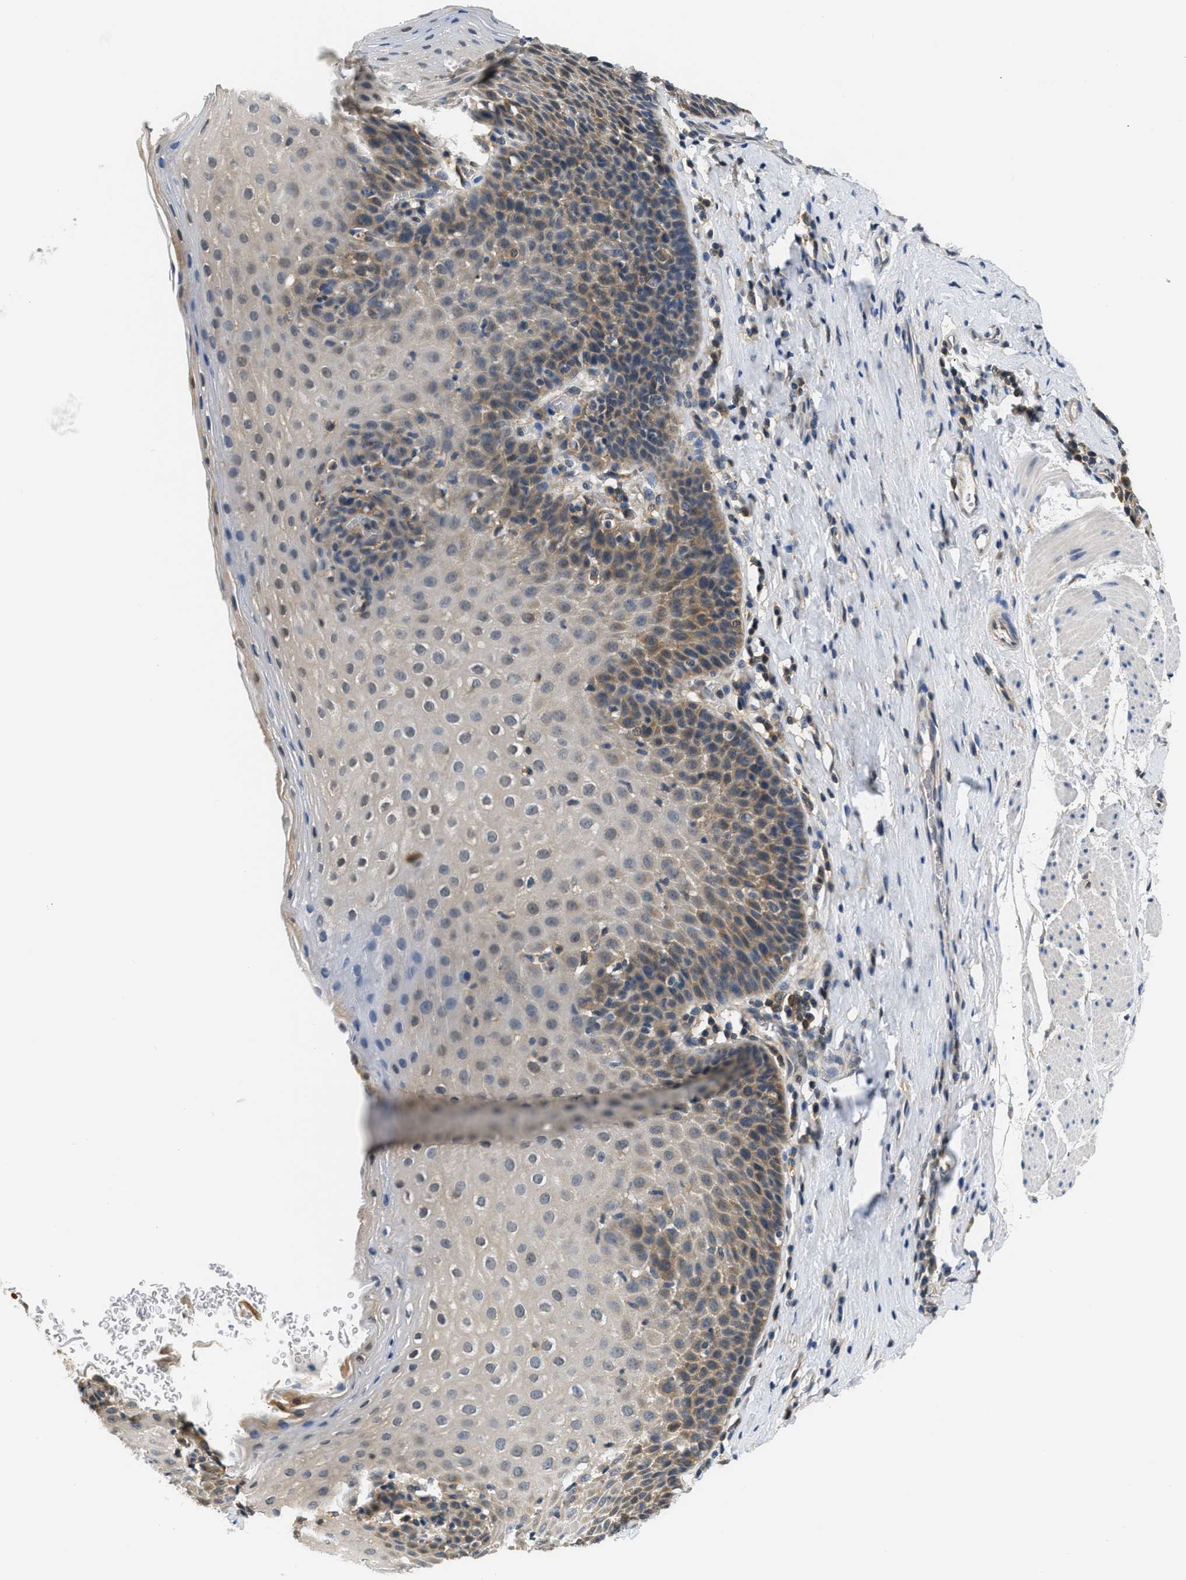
{"staining": {"intensity": "moderate", "quantity": ">75%", "location": "cytoplasmic/membranous"}, "tissue": "esophagus", "cell_type": "Squamous epithelial cells", "image_type": "normal", "snomed": [{"axis": "morphology", "description": "Normal tissue, NOS"}, {"axis": "topography", "description": "Esophagus"}], "caption": "Esophagus stained with a brown dye shows moderate cytoplasmic/membranous positive positivity in approximately >75% of squamous epithelial cells.", "gene": "EIF4EBP2", "patient": {"sex": "female", "age": 61}}